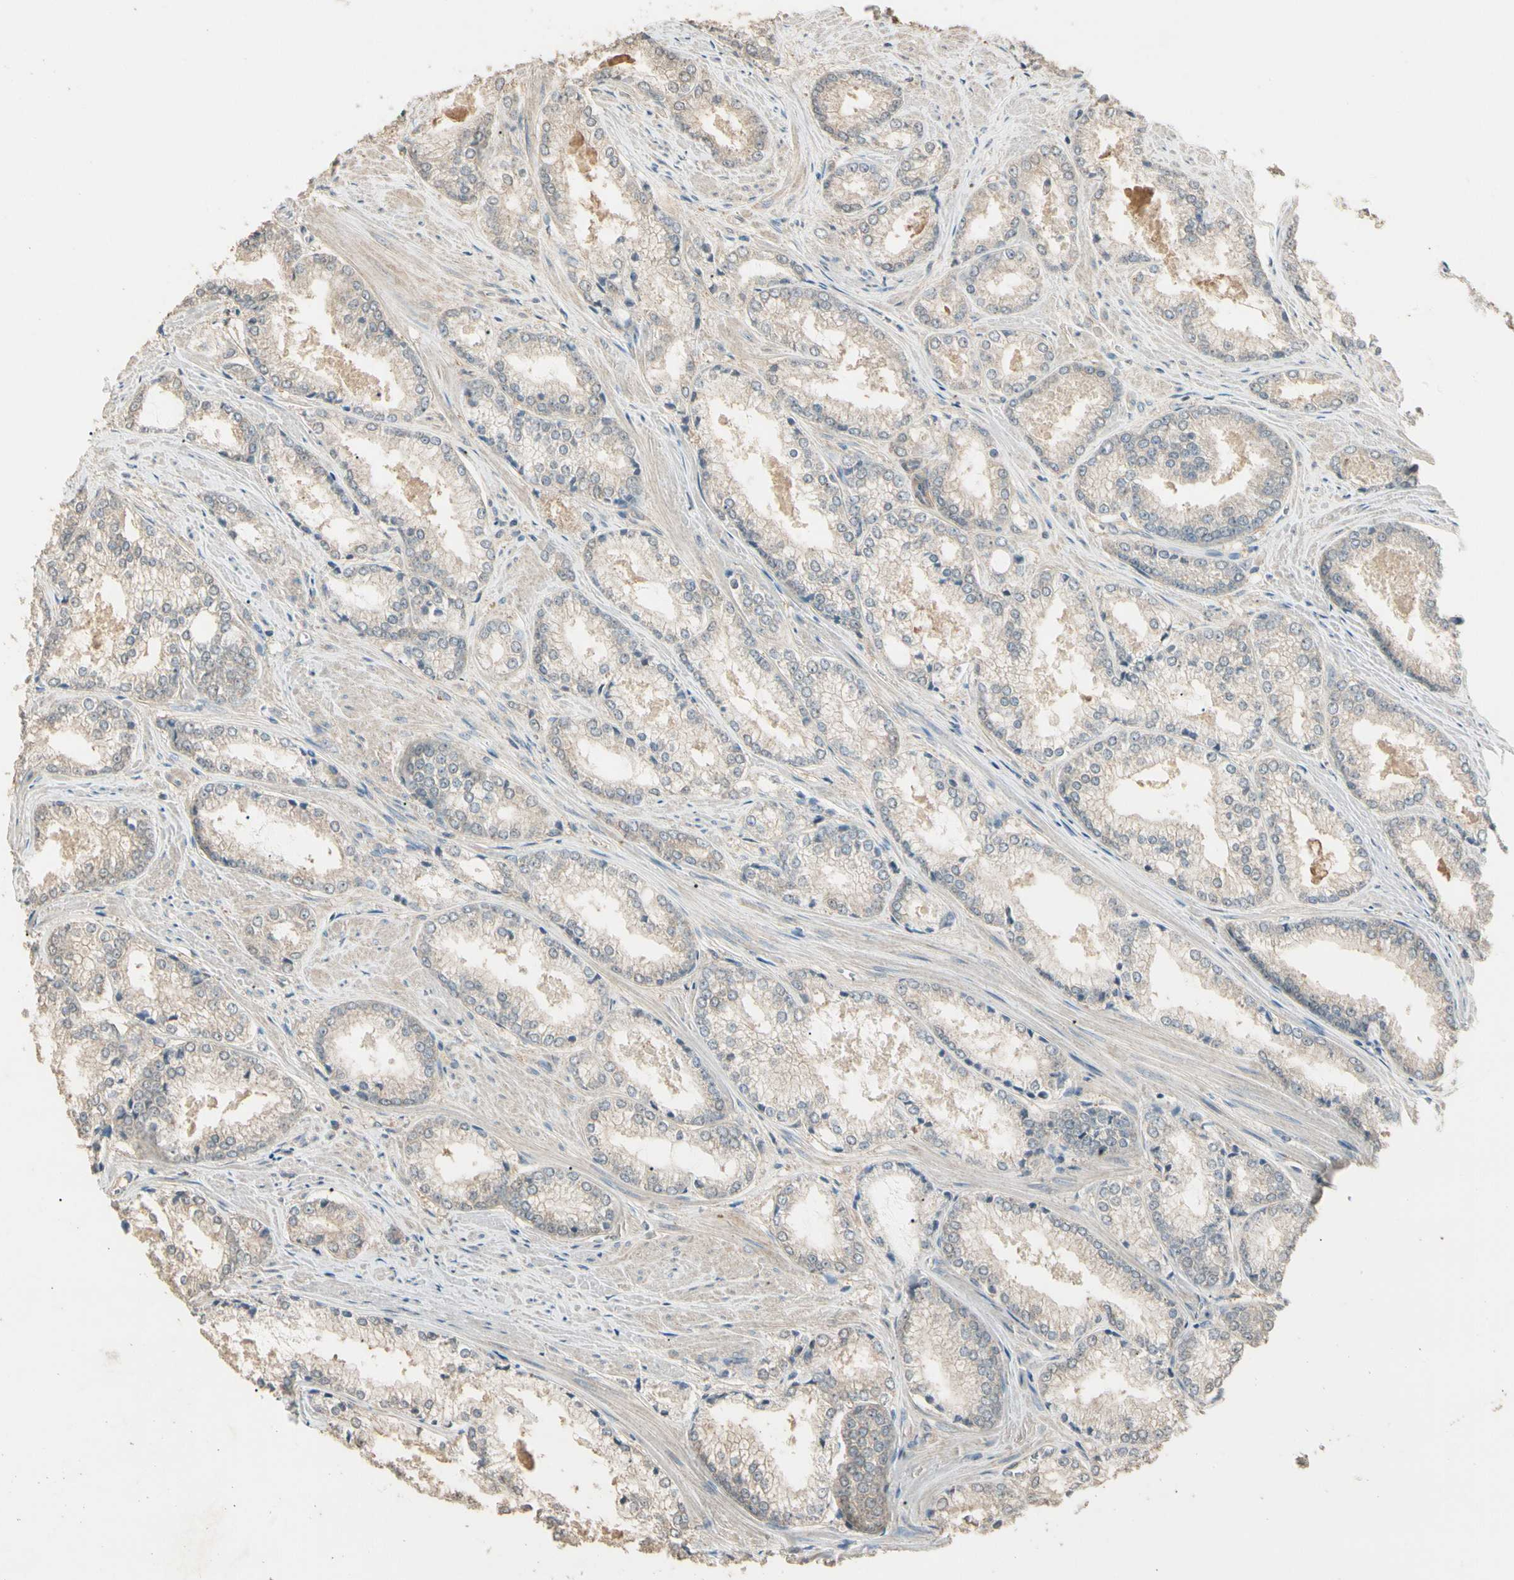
{"staining": {"intensity": "weak", "quantity": ">75%", "location": "cytoplasmic/membranous"}, "tissue": "prostate cancer", "cell_type": "Tumor cells", "image_type": "cancer", "snomed": [{"axis": "morphology", "description": "Adenocarcinoma, Low grade"}, {"axis": "topography", "description": "Prostate"}], "caption": "Human prostate cancer (low-grade adenocarcinoma) stained with a brown dye demonstrates weak cytoplasmic/membranous positive expression in about >75% of tumor cells.", "gene": "CDH6", "patient": {"sex": "male", "age": 64}}